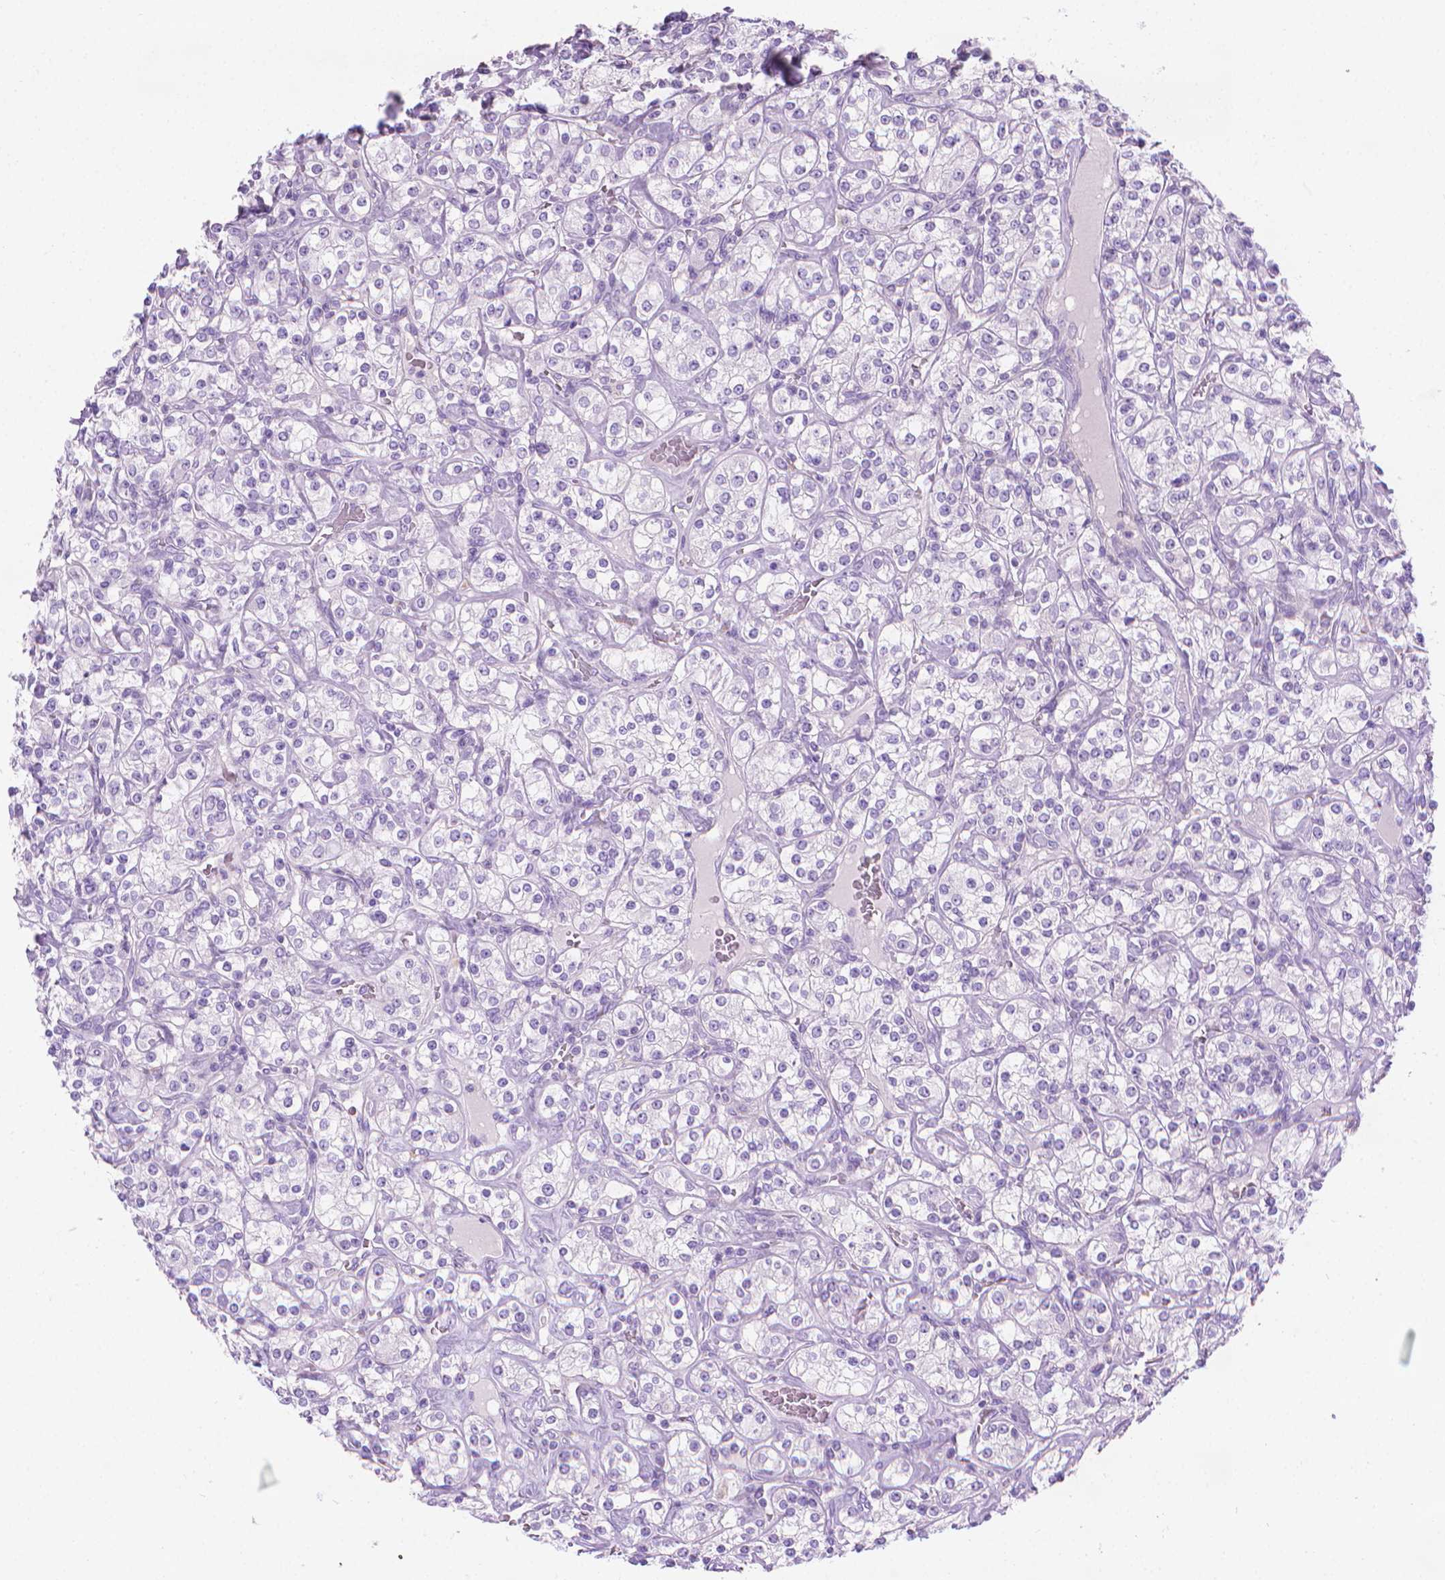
{"staining": {"intensity": "negative", "quantity": "none", "location": "none"}, "tissue": "renal cancer", "cell_type": "Tumor cells", "image_type": "cancer", "snomed": [{"axis": "morphology", "description": "Adenocarcinoma, NOS"}, {"axis": "topography", "description": "Kidney"}], "caption": "A micrograph of human renal cancer is negative for staining in tumor cells. (Brightfield microscopy of DAB (3,3'-diaminobenzidine) immunohistochemistry (IHC) at high magnification).", "gene": "FASN", "patient": {"sex": "male", "age": 77}}